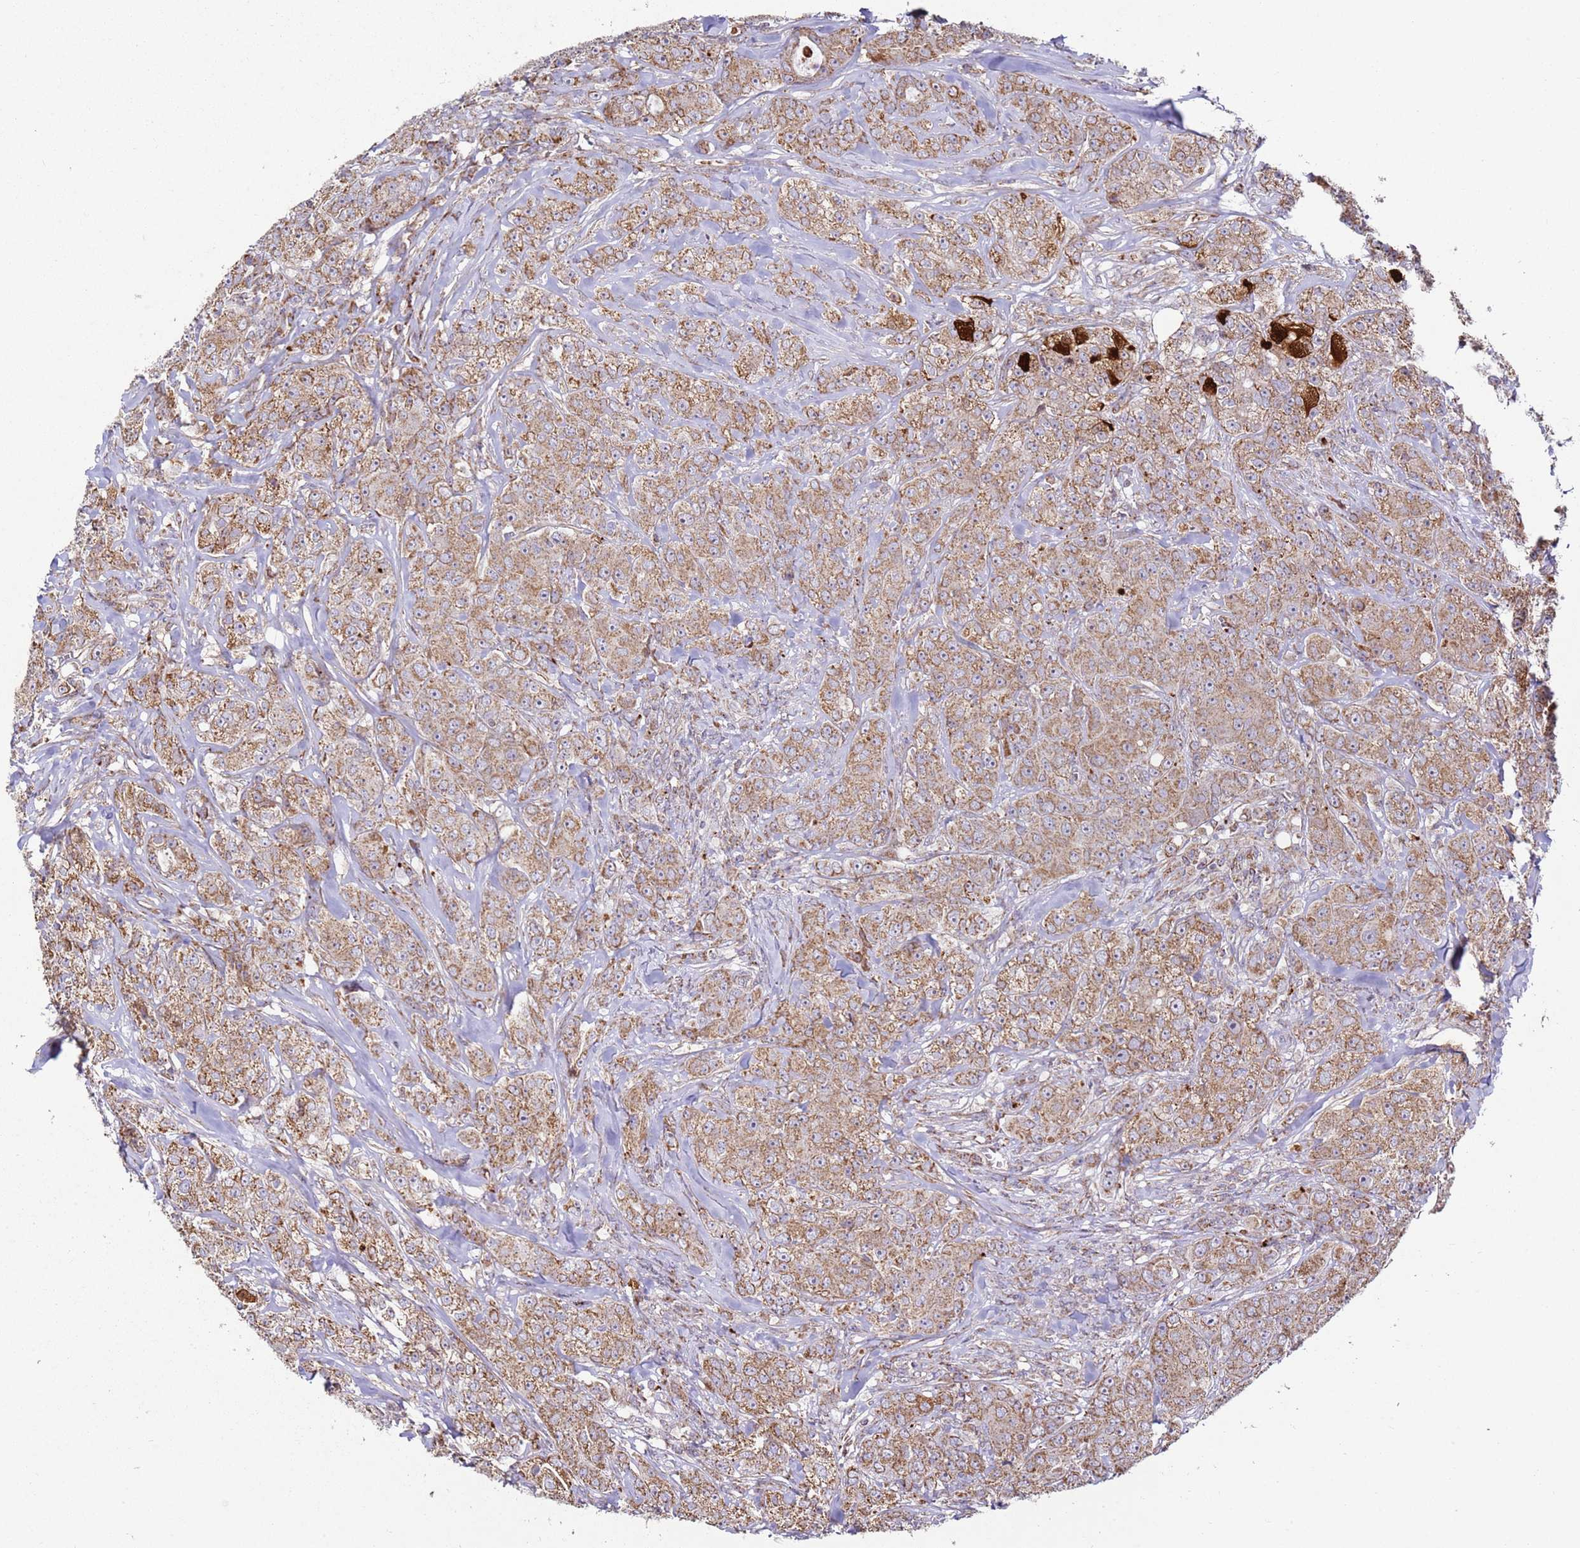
{"staining": {"intensity": "moderate", "quantity": ">75%", "location": "cytoplasmic/membranous"}, "tissue": "breast cancer", "cell_type": "Tumor cells", "image_type": "cancer", "snomed": [{"axis": "morphology", "description": "Duct carcinoma"}, {"axis": "topography", "description": "Breast"}], "caption": "The image demonstrates a brown stain indicating the presence of a protein in the cytoplasmic/membranous of tumor cells in breast cancer.", "gene": "FBXO33", "patient": {"sex": "female", "age": 43}}